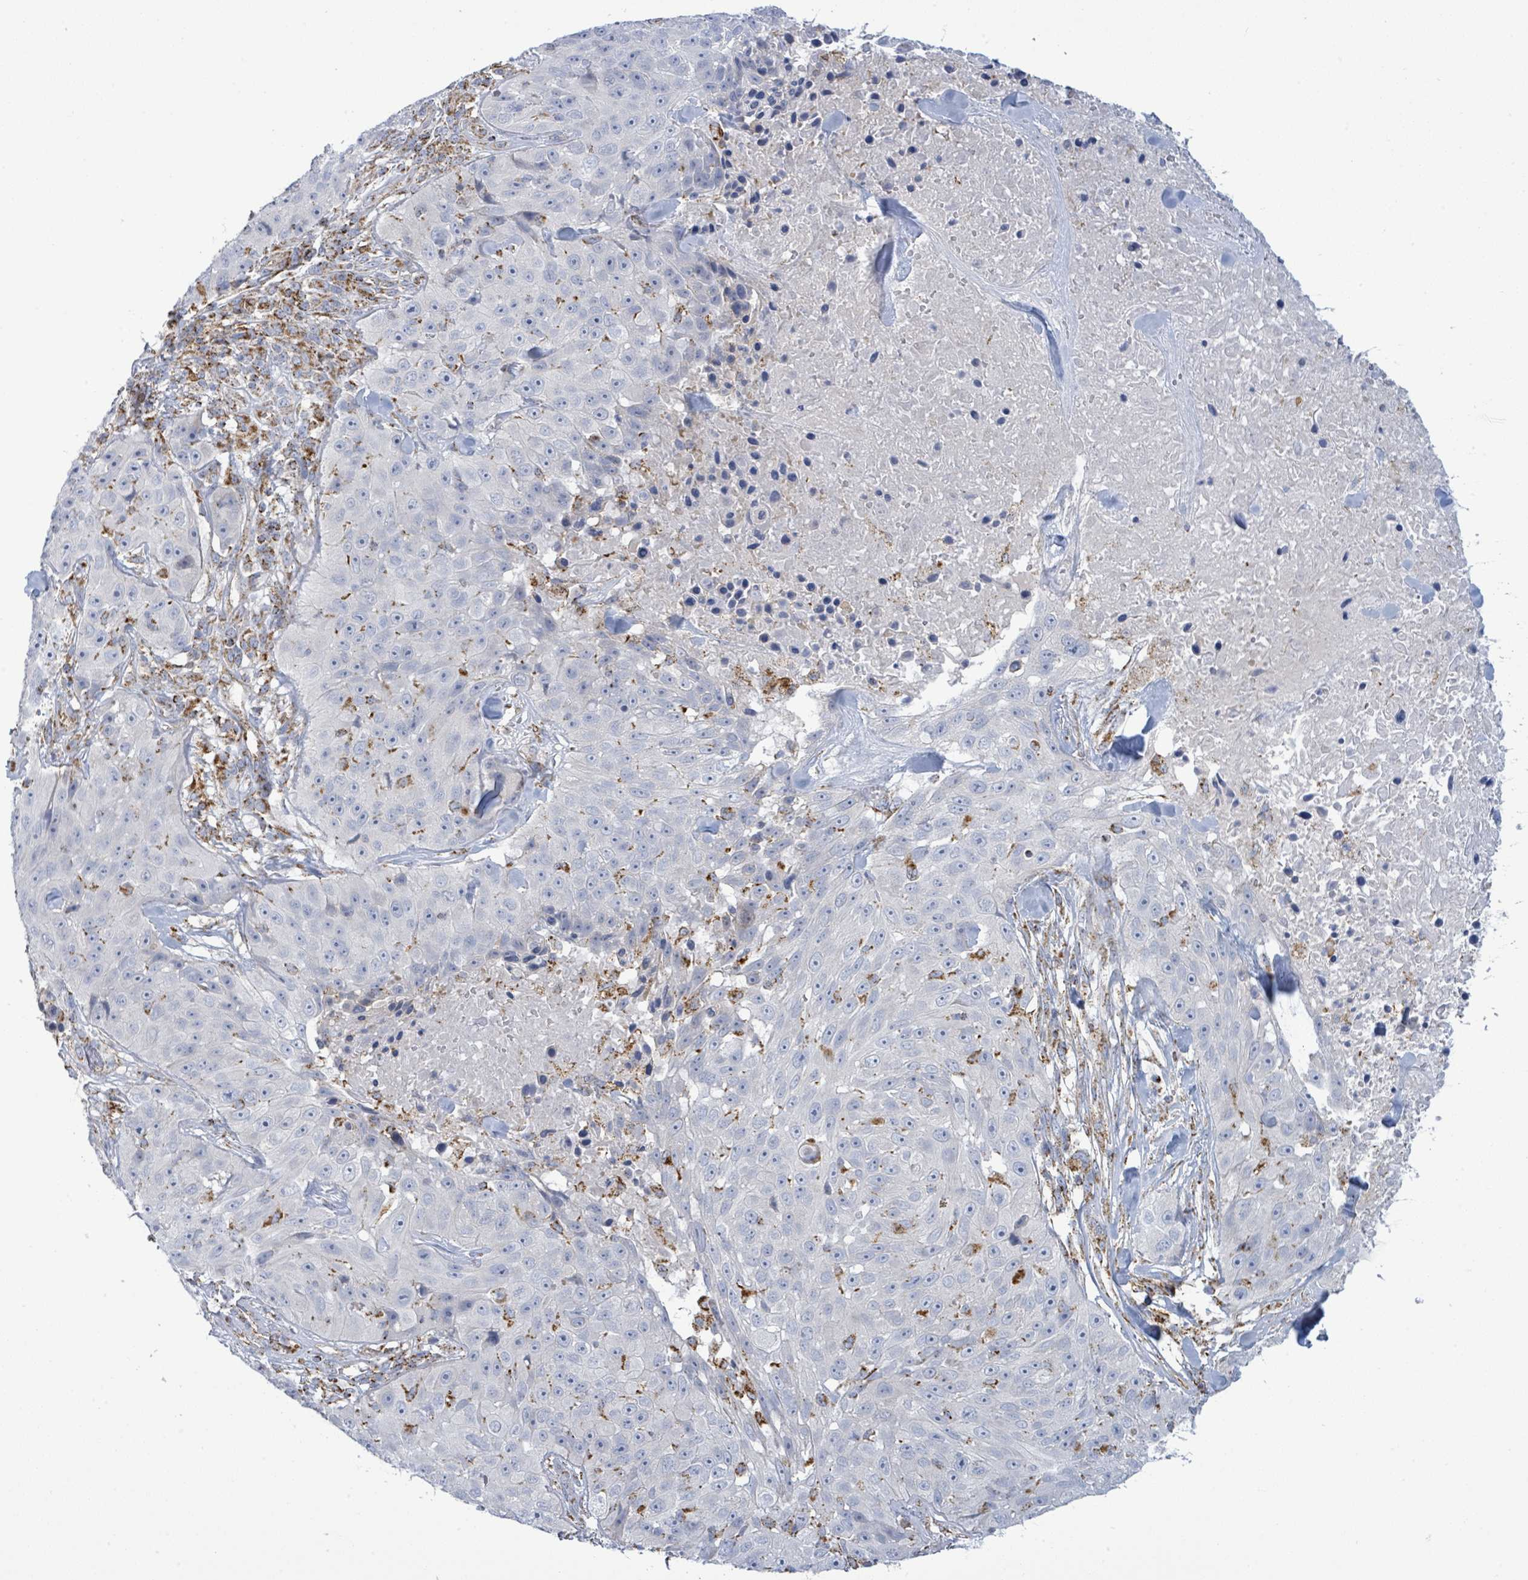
{"staining": {"intensity": "negative", "quantity": "none", "location": "none"}, "tissue": "skin cancer", "cell_type": "Tumor cells", "image_type": "cancer", "snomed": [{"axis": "morphology", "description": "Squamous cell carcinoma, NOS"}, {"axis": "topography", "description": "Skin"}], "caption": "This is a image of immunohistochemistry staining of skin cancer (squamous cell carcinoma), which shows no positivity in tumor cells.", "gene": "SUCLG2", "patient": {"sex": "female", "age": 87}}